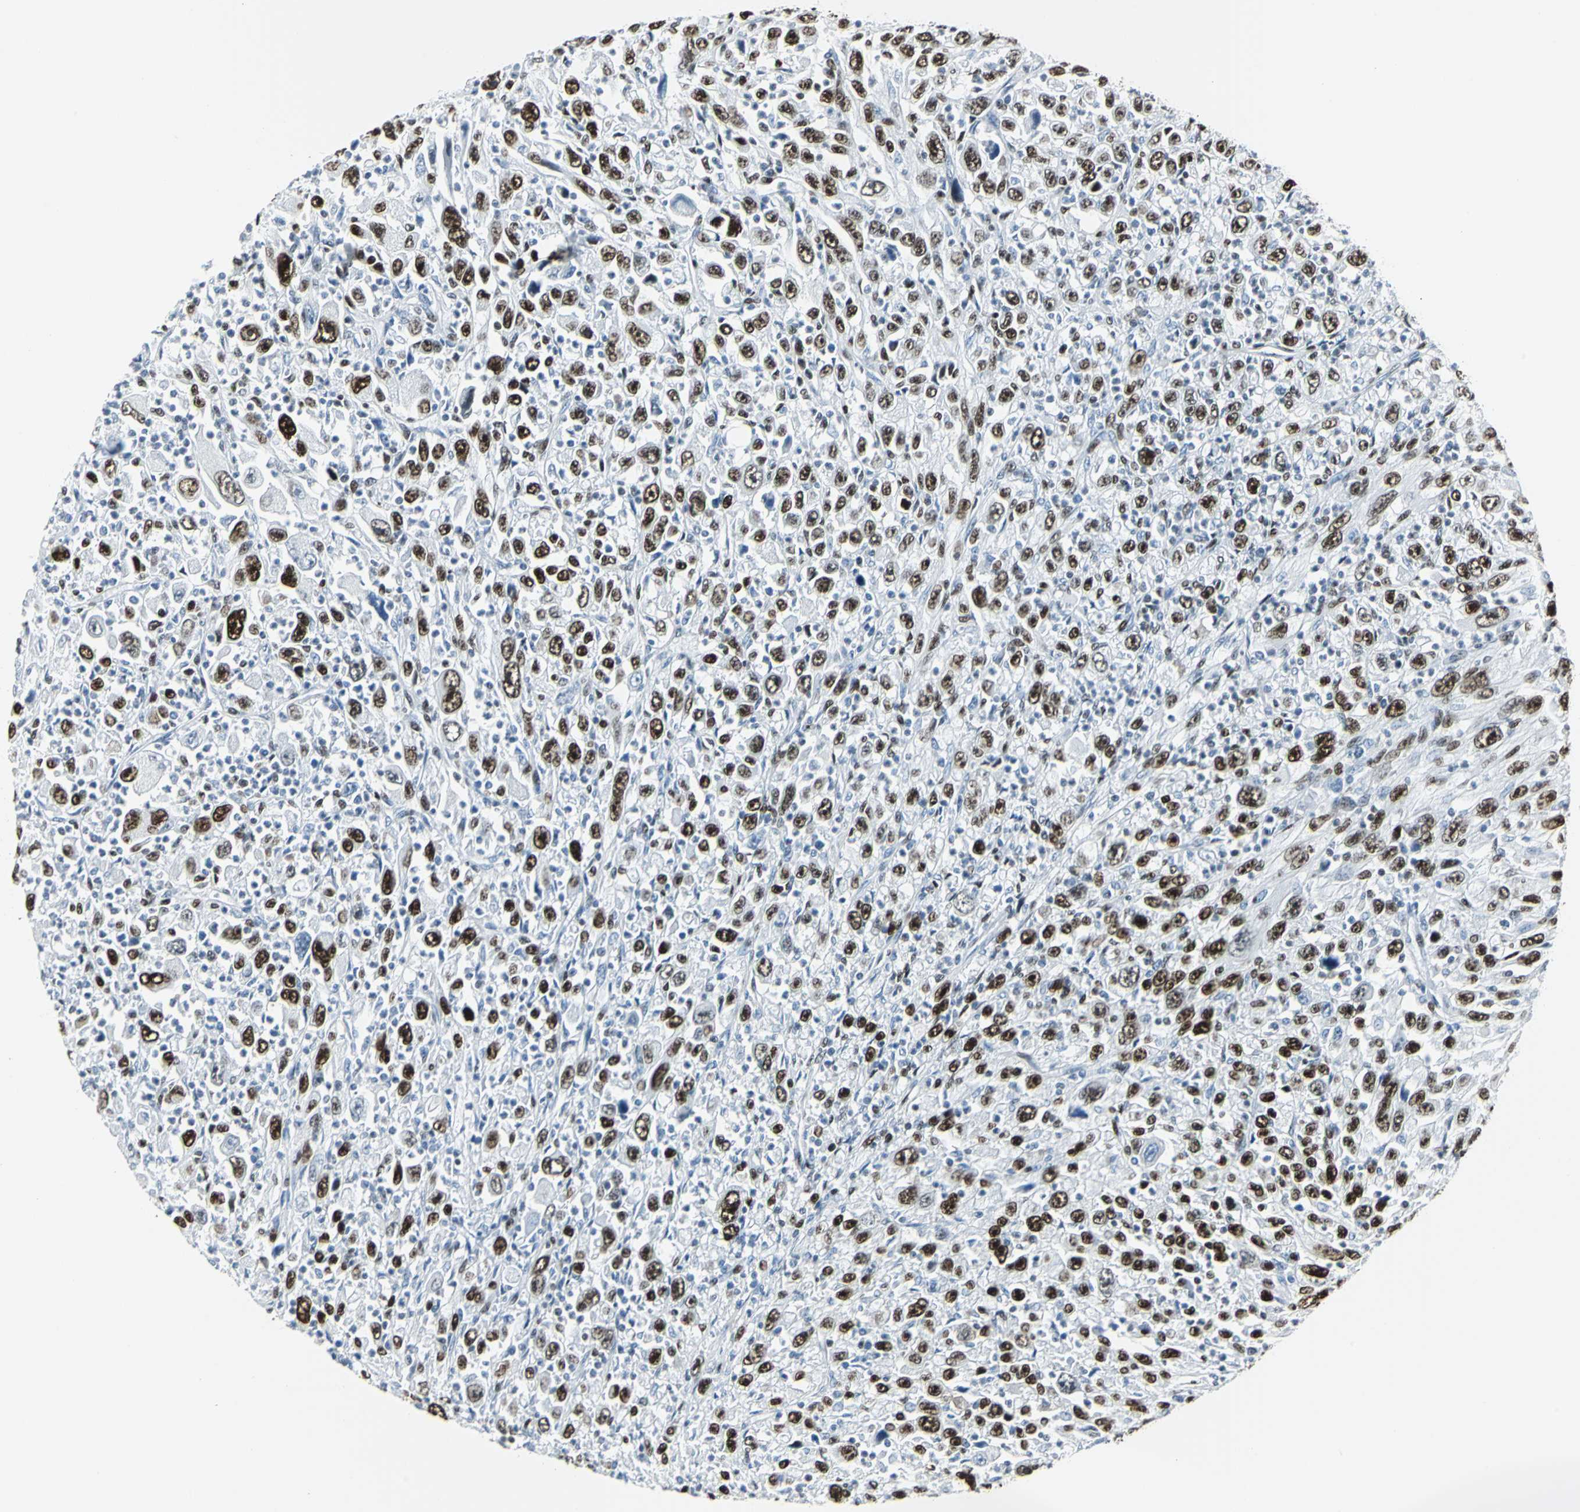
{"staining": {"intensity": "strong", "quantity": ">75%", "location": "nuclear"}, "tissue": "melanoma", "cell_type": "Tumor cells", "image_type": "cancer", "snomed": [{"axis": "morphology", "description": "Malignant melanoma, Metastatic site"}, {"axis": "topography", "description": "Skin"}], "caption": "This image demonstrates melanoma stained with immunohistochemistry to label a protein in brown. The nuclear of tumor cells show strong positivity for the protein. Nuclei are counter-stained blue.", "gene": "HDAC2", "patient": {"sex": "female", "age": 56}}